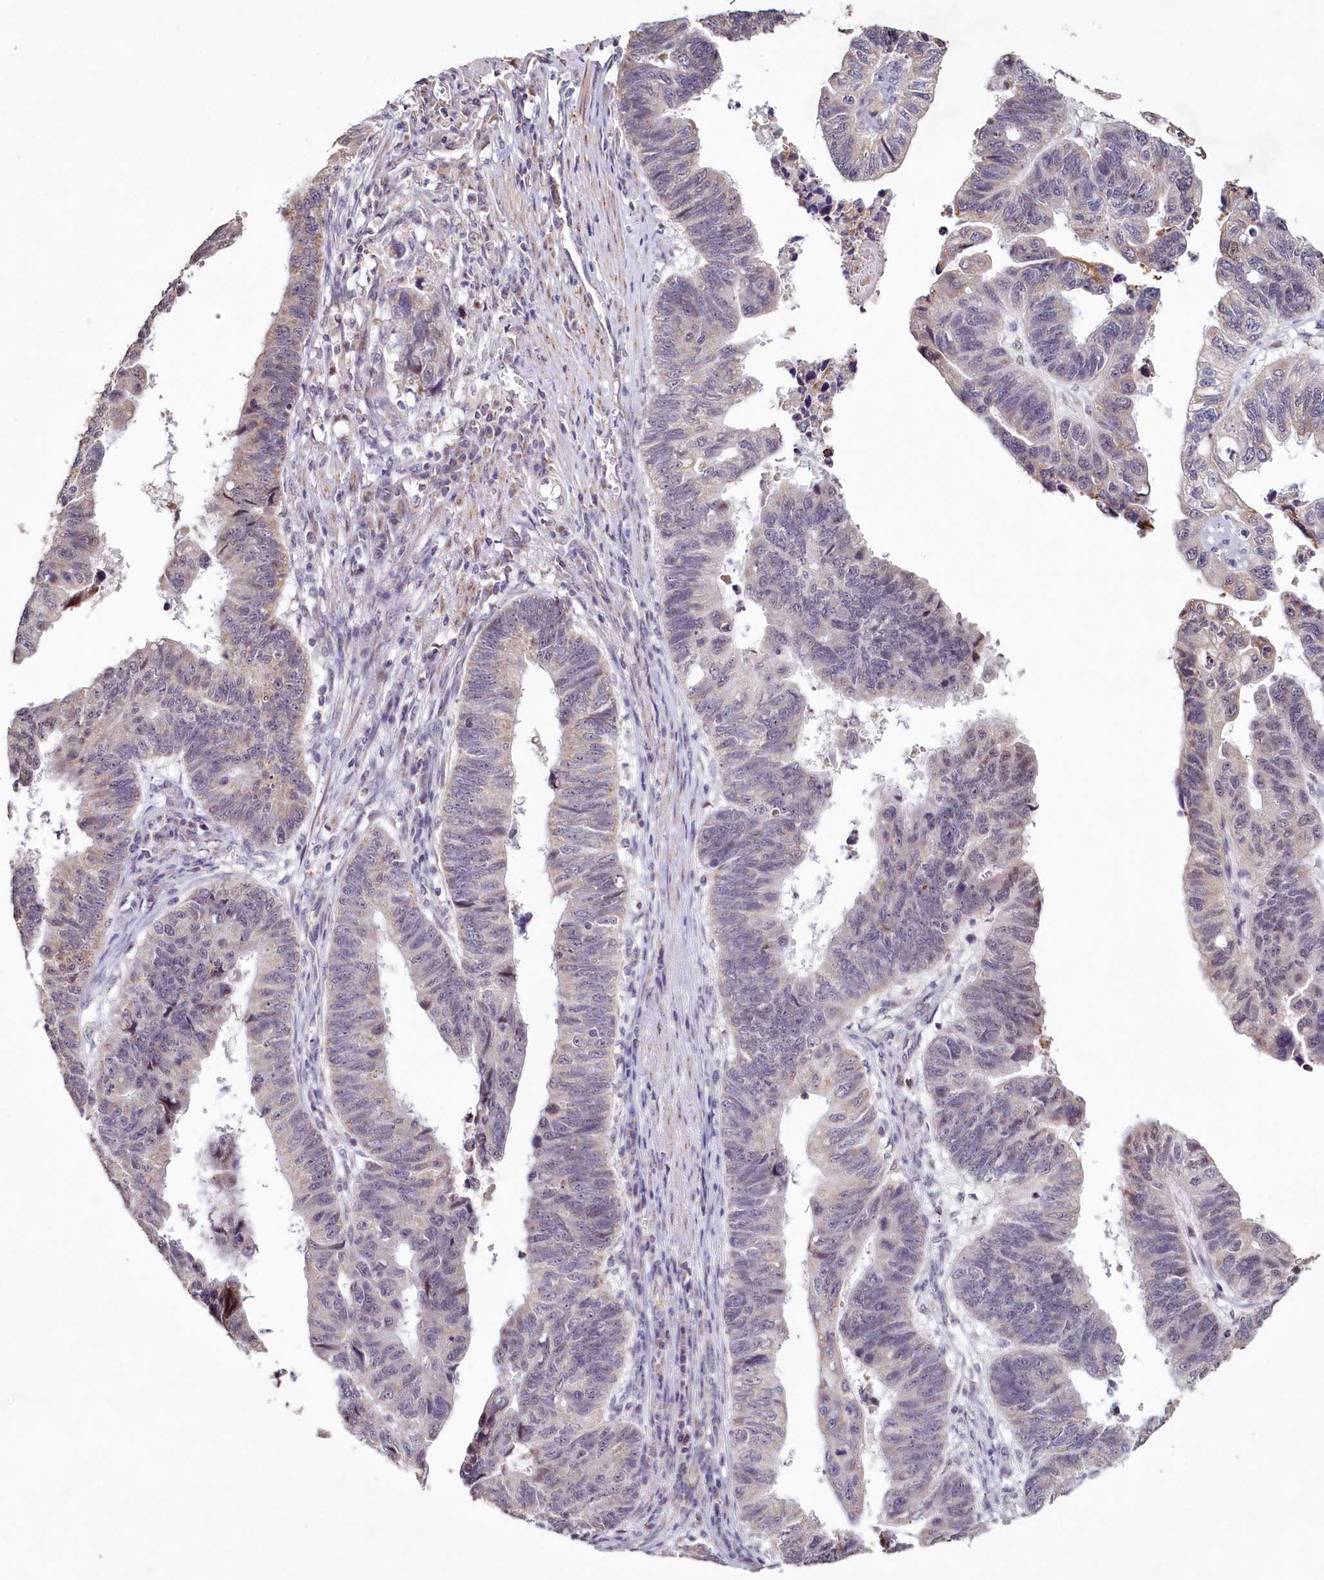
{"staining": {"intensity": "negative", "quantity": "none", "location": "none"}, "tissue": "stomach cancer", "cell_type": "Tumor cells", "image_type": "cancer", "snomed": [{"axis": "morphology", "description": "Adenocarcinoma, NOS"}, {"axis": "topography", "description": "Stomach"}], "caption": "A photomicrograph of human stomach cancer (adenocarcinoma) is negative for staining in tumor cells. Brightfield microscopy of IHC stained with DAB (3,3'-diaminobenzidine) (brown) and hematoxylin (blue), captured at high magnification.", "gene": "PDE6D", "patient": {"sex": "male", "age": 59}}